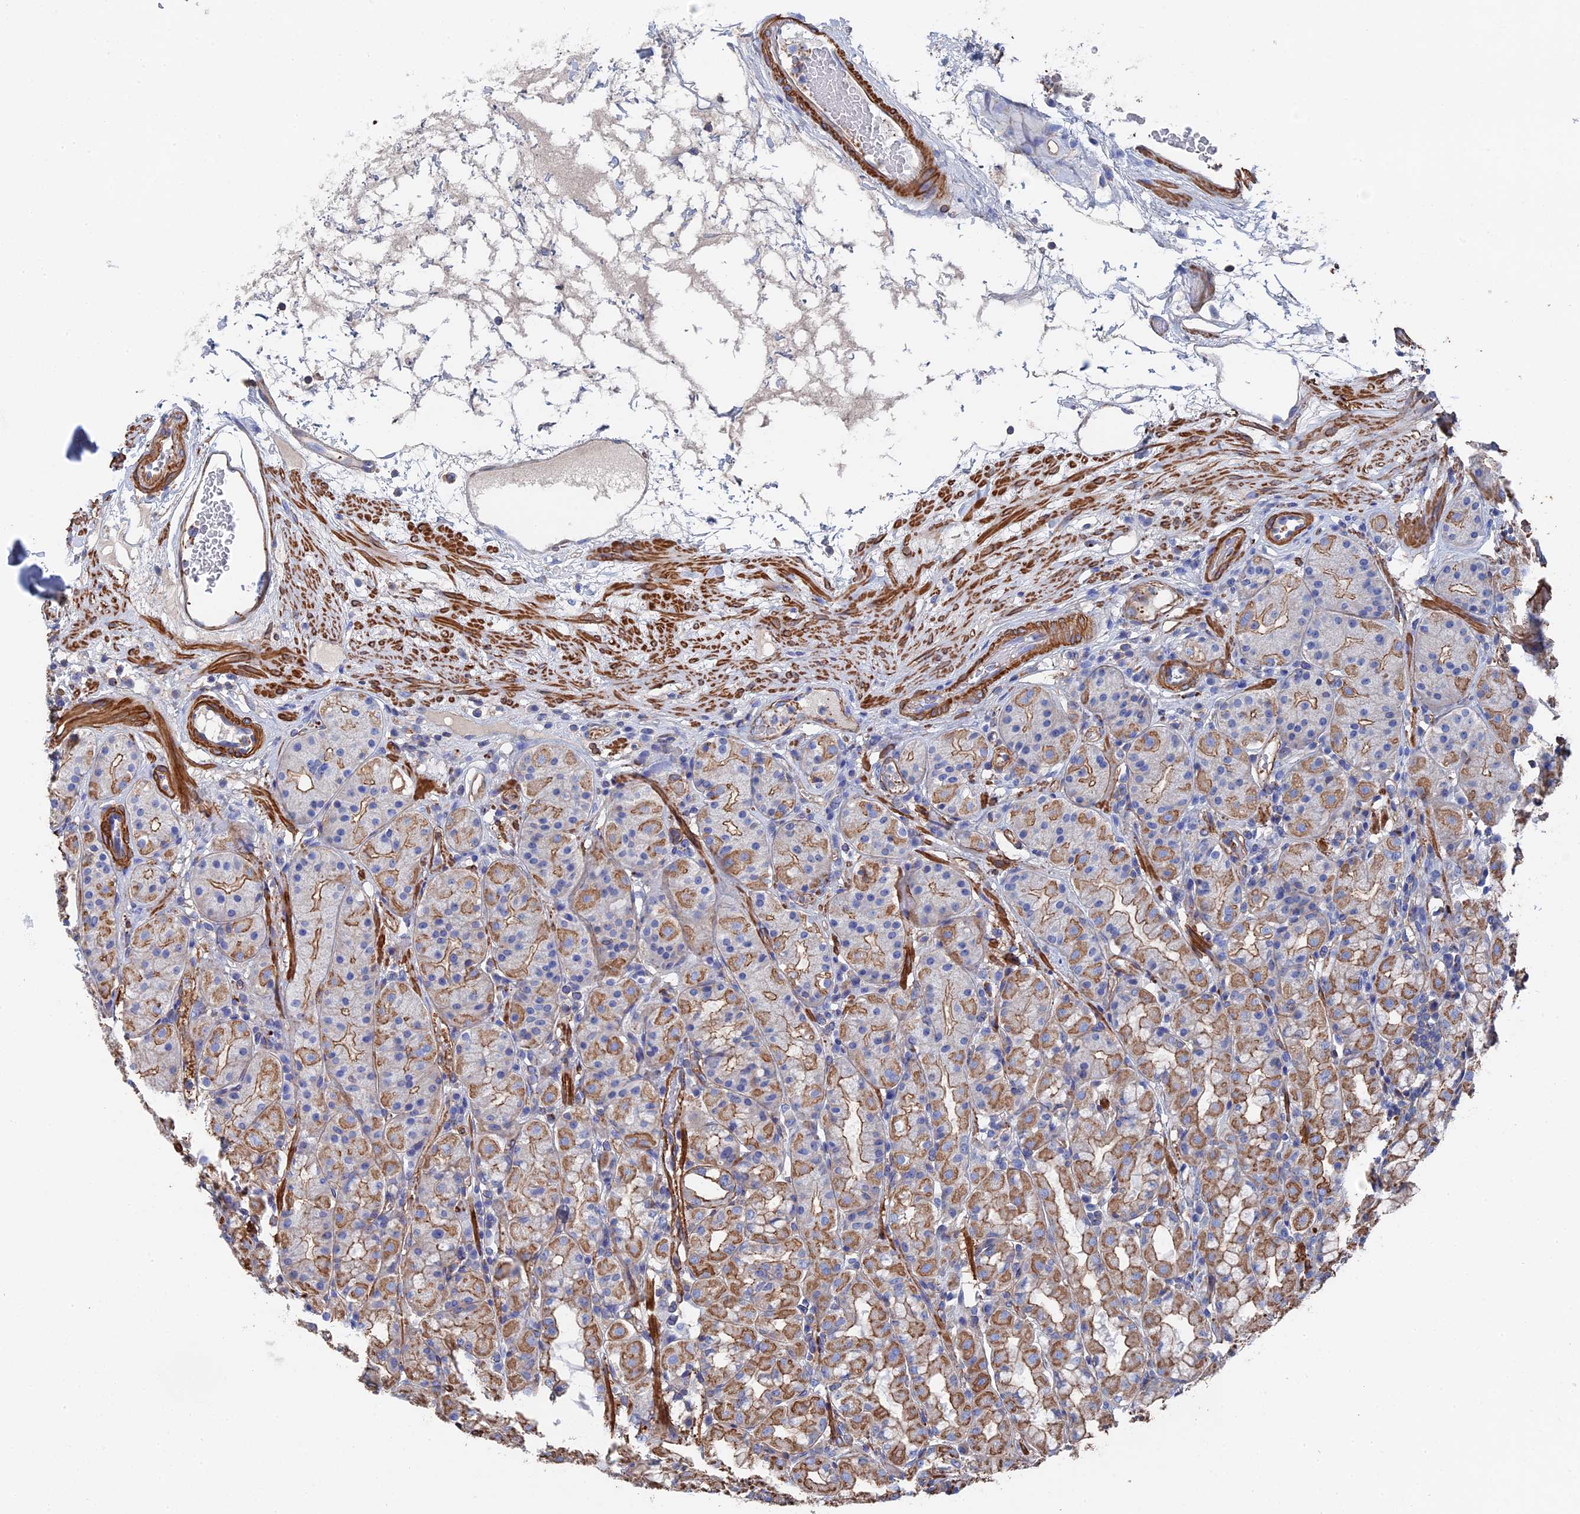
{"staining": {"intensity": "moderate", "quantity": "25%-75%", "location": "cytoplasmic/membranous"}, "tissue": "stomach", "cell_type": "Glandular cells", "image_type": "normal", "snomed": [{"axis": "morphology", "description": "Normal tissue, NOS"}, {"axis": "topography", "description": "Stomach, lower"}], "caption": "Immunohistochemistry (IHC) histopathology image of unremarkable stomach: human stomach stained using immunohistochemistry (IHC) demonstrates medium levels of moderate protein expression localized specifically in the cytoplasmic/membranous of glandular cells, appearing as a cytoplasmic/membranous brown color.", "gene": "STRA6", "patient": {"sex": "female", "age": 56}}